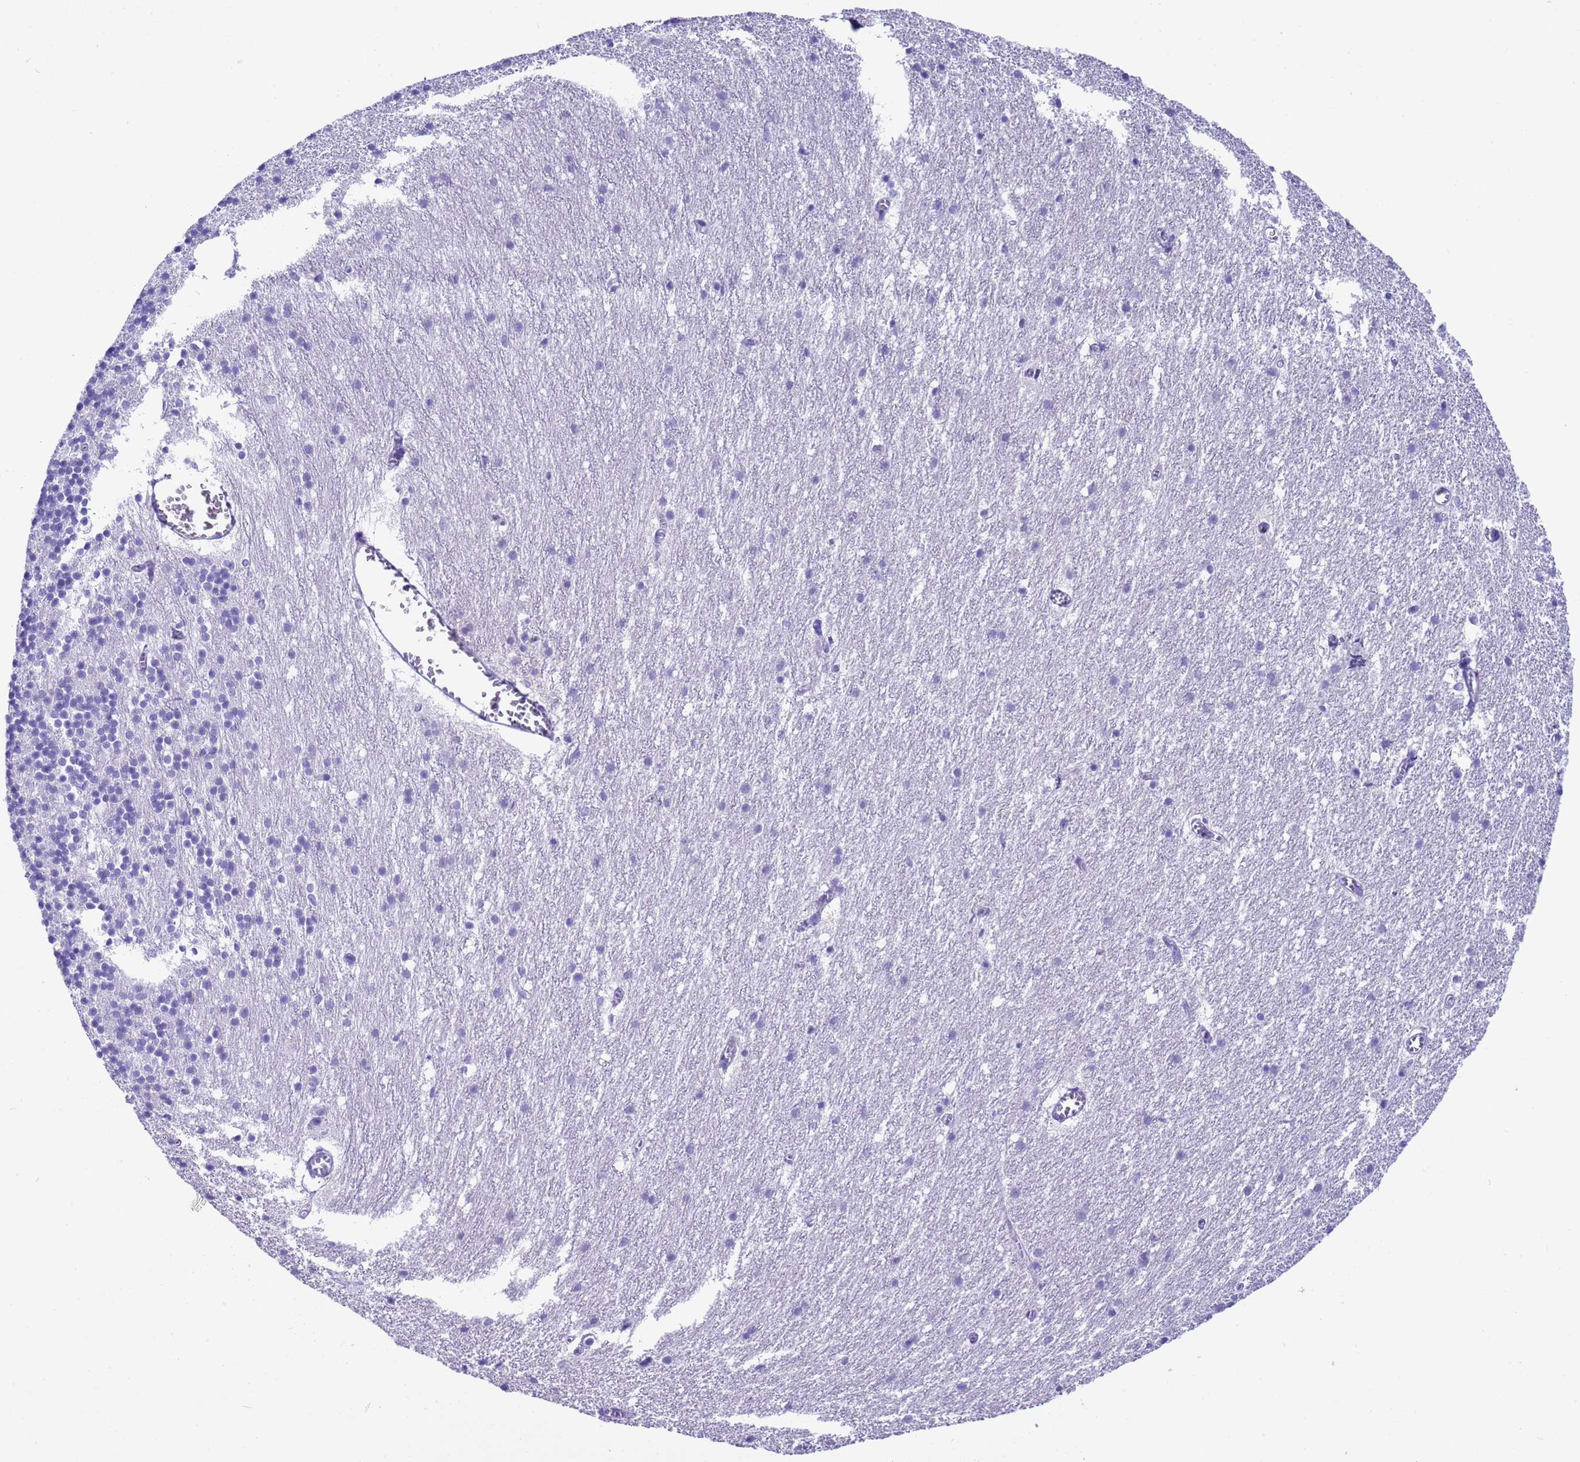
{"staining": {"intensity": "negative", "quantity": "none", "location": "none"}, "tissue": "cerebellum", "cell_type": "Cells in granular layer", "image_type": "normal", "snomed": [{"axis": "morphology", "description": "Normal tissue, NOS"}, {"axis": "topography", "description": "Cerebellum"}], "caption": "This histopathology image is of unremarkable cerebellum stained with IHC to label a protein in brown with the nuclei are counter-stained blue. There is no positivity in cells in granular layer.", "gene": "CKM", "patient": {"sex": "male", "age": 54}}